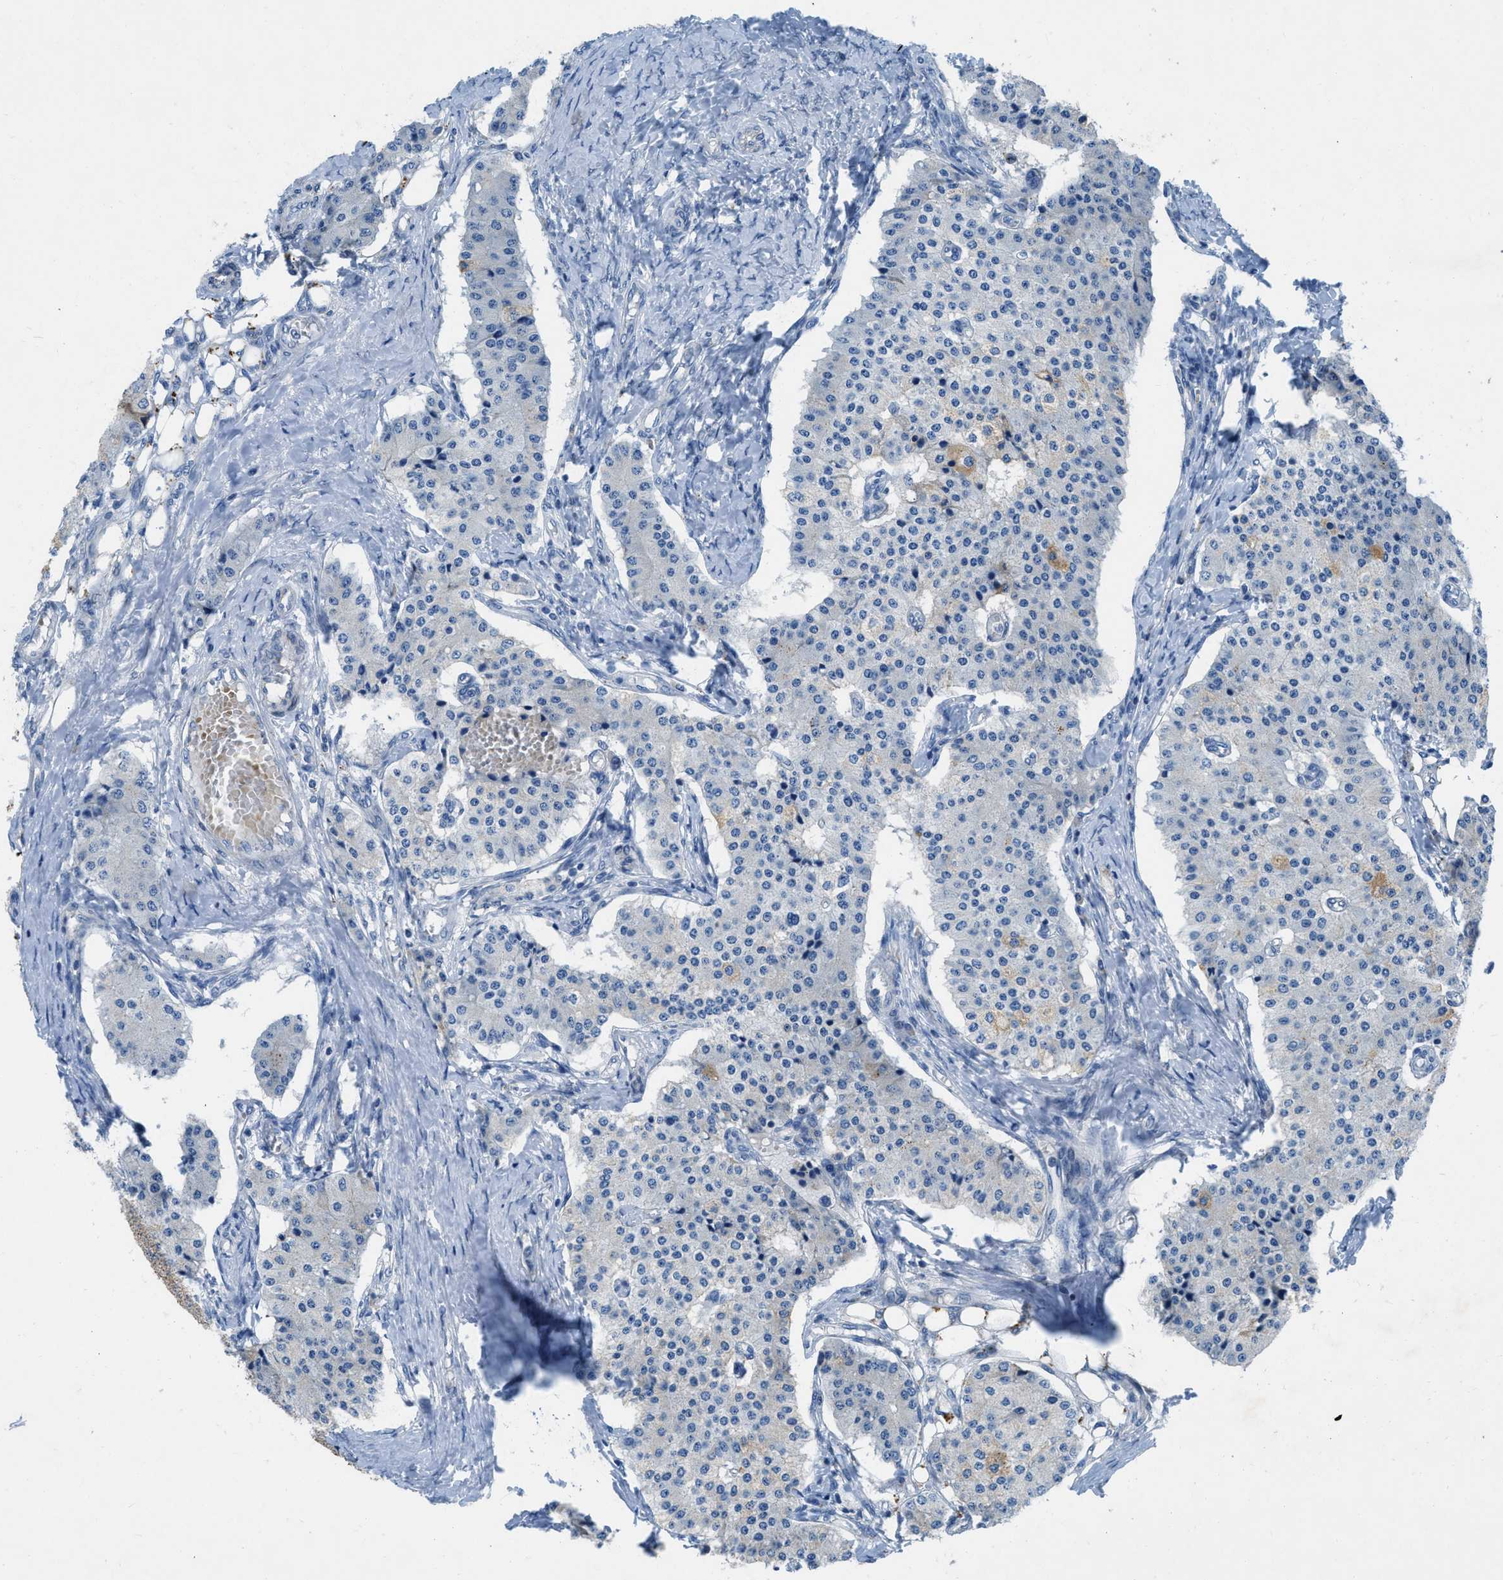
{"staining": {"intensity": "moderate", "quantity": "<25%", "location": "cytoplasmic/membranous"}, "tissue": "carcinoid", "cell_type": "Tumor cells", "image_type": "cancer", "snomed": [{"axis": "morphology", "description": "Carcinoid, malignant, NOS"}, {"axis": "topography", "description": "Colon"}], "caption": "The photomicrograph exhibits immunohistochemical staining of carcinoid. There is moderate cytoplasmic/membranous staining is identified in approximately <25% of tumor cells. (DAB (3,3'-diaminobenzidine) IHC, brown staining for protein, blue staining for nuclei).", "gene": "TMEM248", "patient": {"sex": "female", "age": 52}}